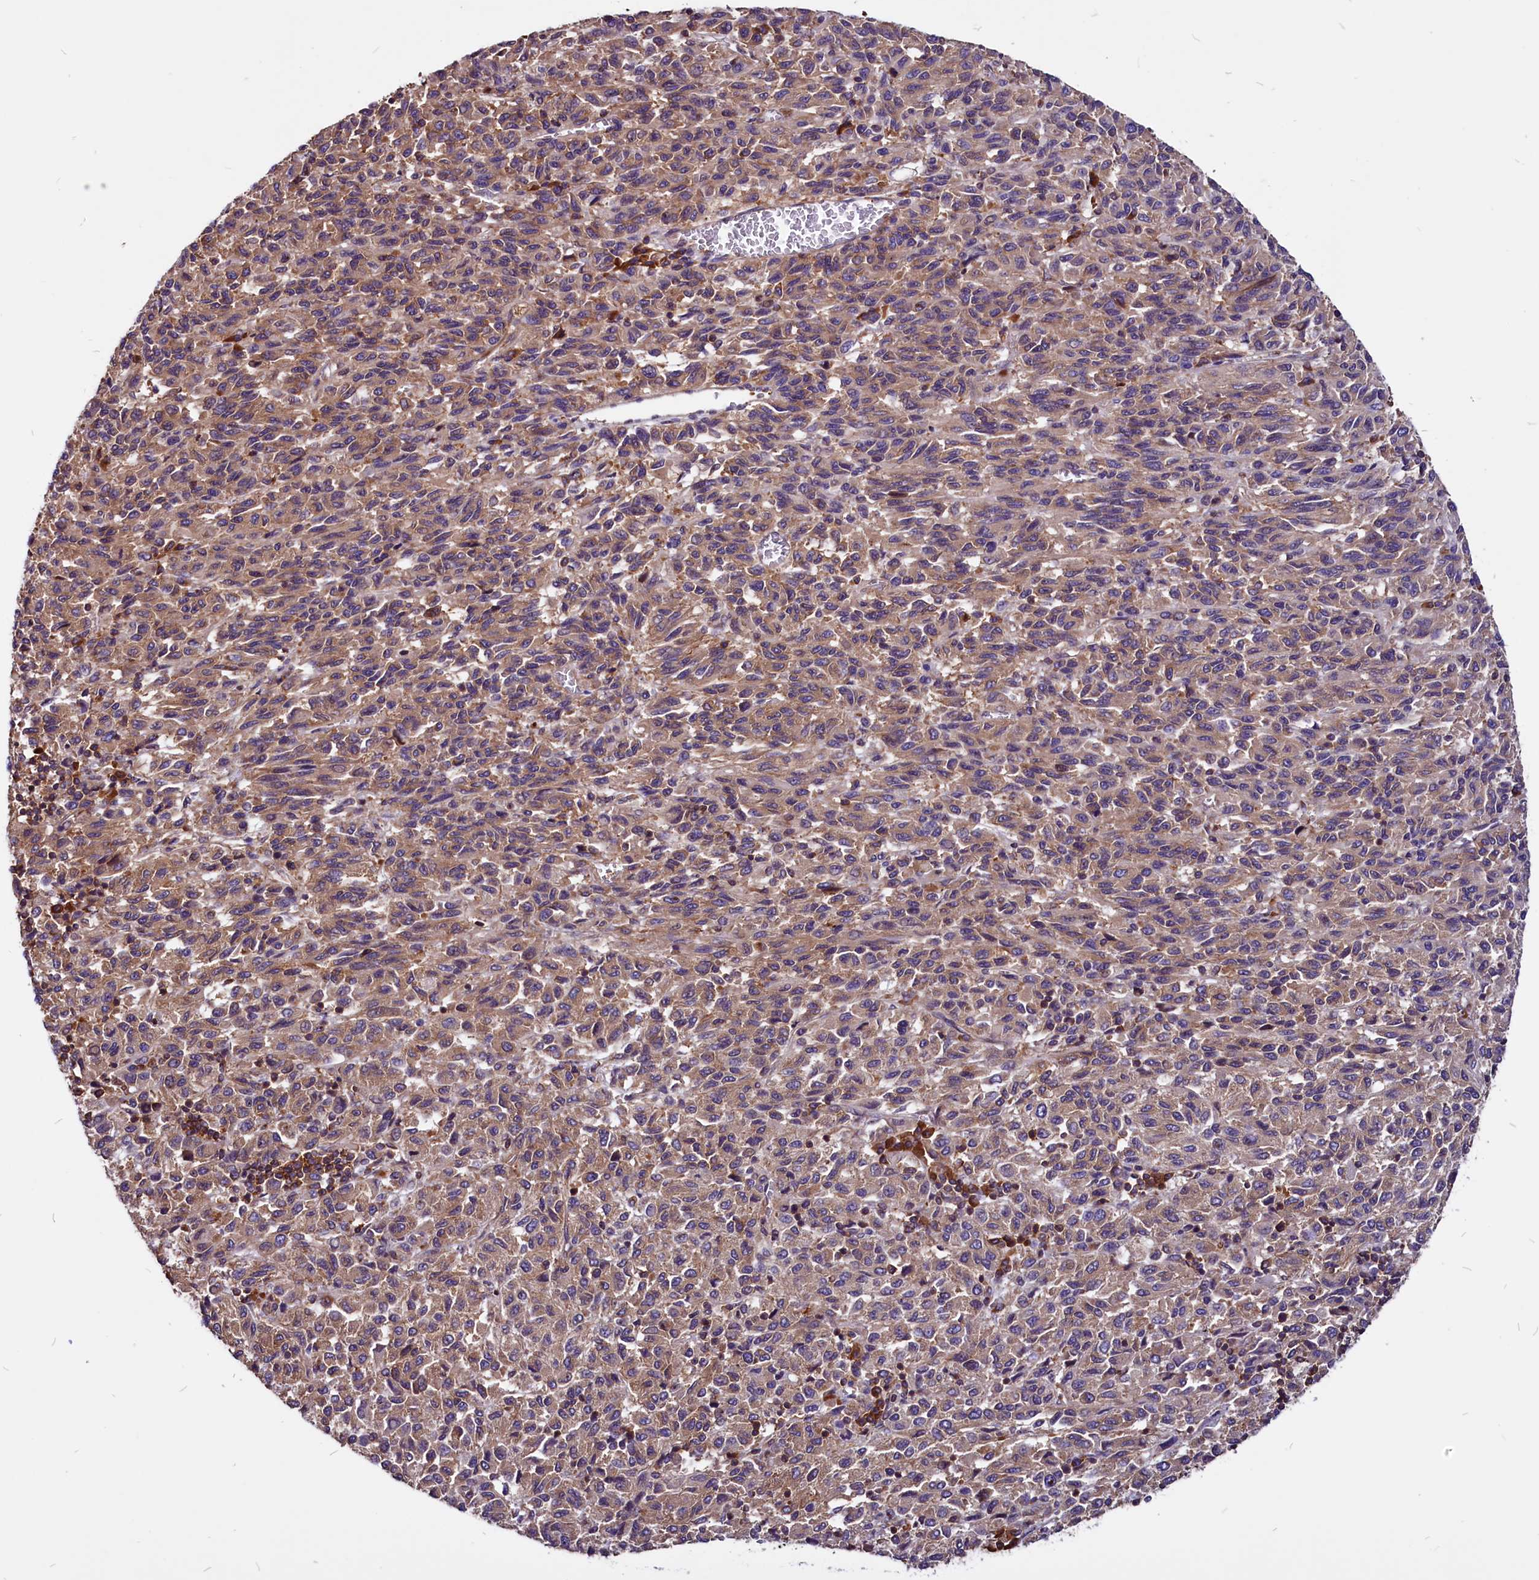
{"staining": {"intensity": "moderate", "quantity": ">75%", "location": "cytoplasmic/membranous"}, "tissue": "melanoma", "cell_type": "Tumor cells", "image_type": "cancer", "snomed": [{"axis": "morphology", "description": "Malignant melanoma, Metastatic site"}, {"axis": "topography", "description": "Lung"}], "caption": "A photomicrograph of malignant melanoma (metastatic site) stained for a protein reveals moderate cytoplasmic/membranous brown staining in tumor cells.", "gene": "EIF3G", "patient": {"sex": "male", "age": 64}}